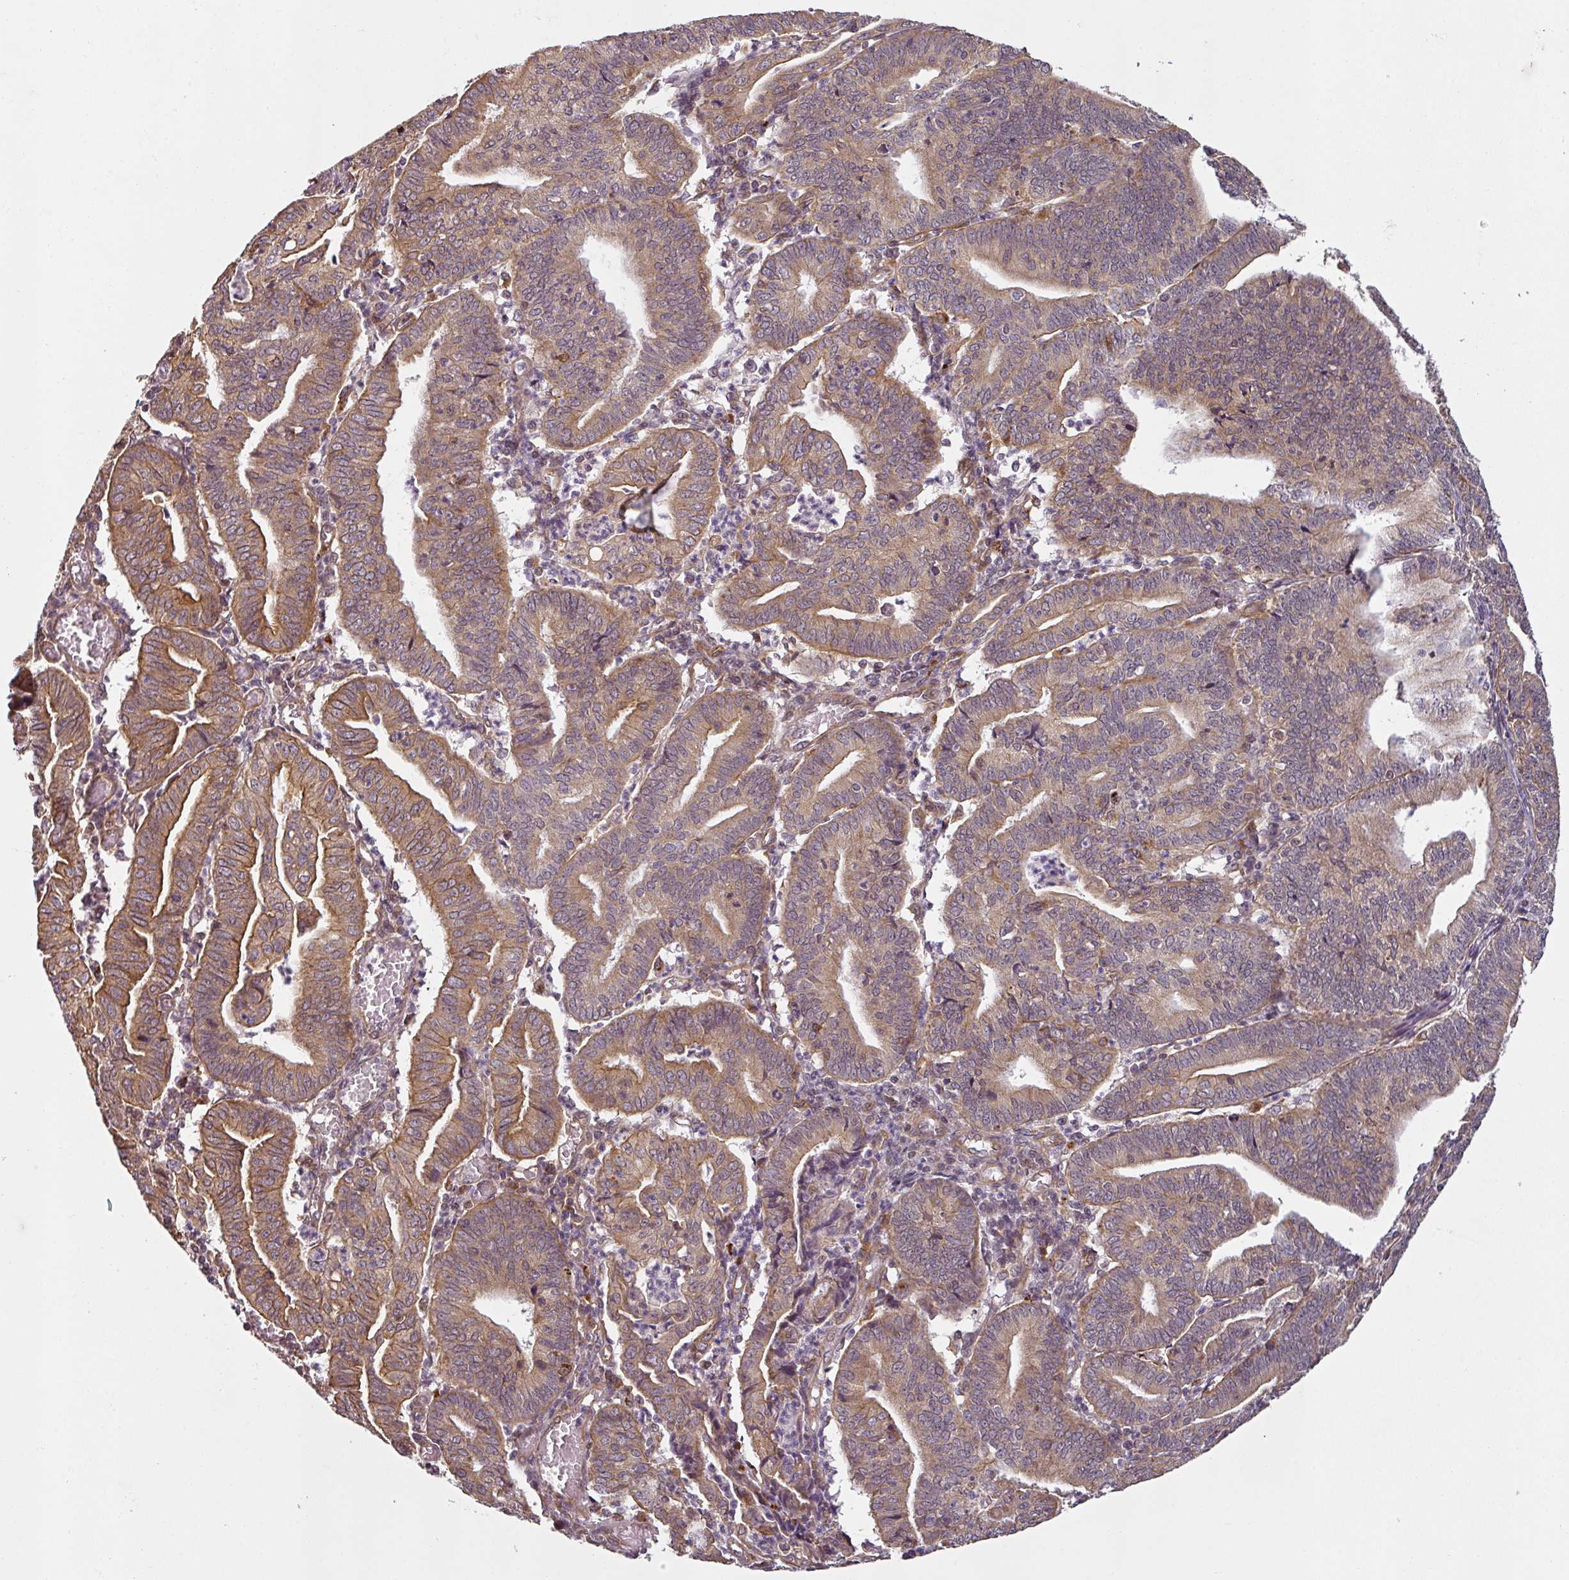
{"staining": {"intensity": "weak", "quantity": ">75%", "location": "cytoplasmic/membranous"}, "tissue": "endometrial cancer", "cell_type": "Tumor cells", "image_type": "cancer", "snomed": [{"axis": "morphology", "description": "Adenocarcinoma, NOS"}, {"axis": "topography", "description": "Endometrium"}], "caption": "About >75% of tumor cells in endometrial adenocarcinoma exhibit weak cytoplasmic/membranous protein expression as visualized by brown immunohistochemical staining.", "gene": "DIMT1", "patient": {"sex": "female", "age": 60}}